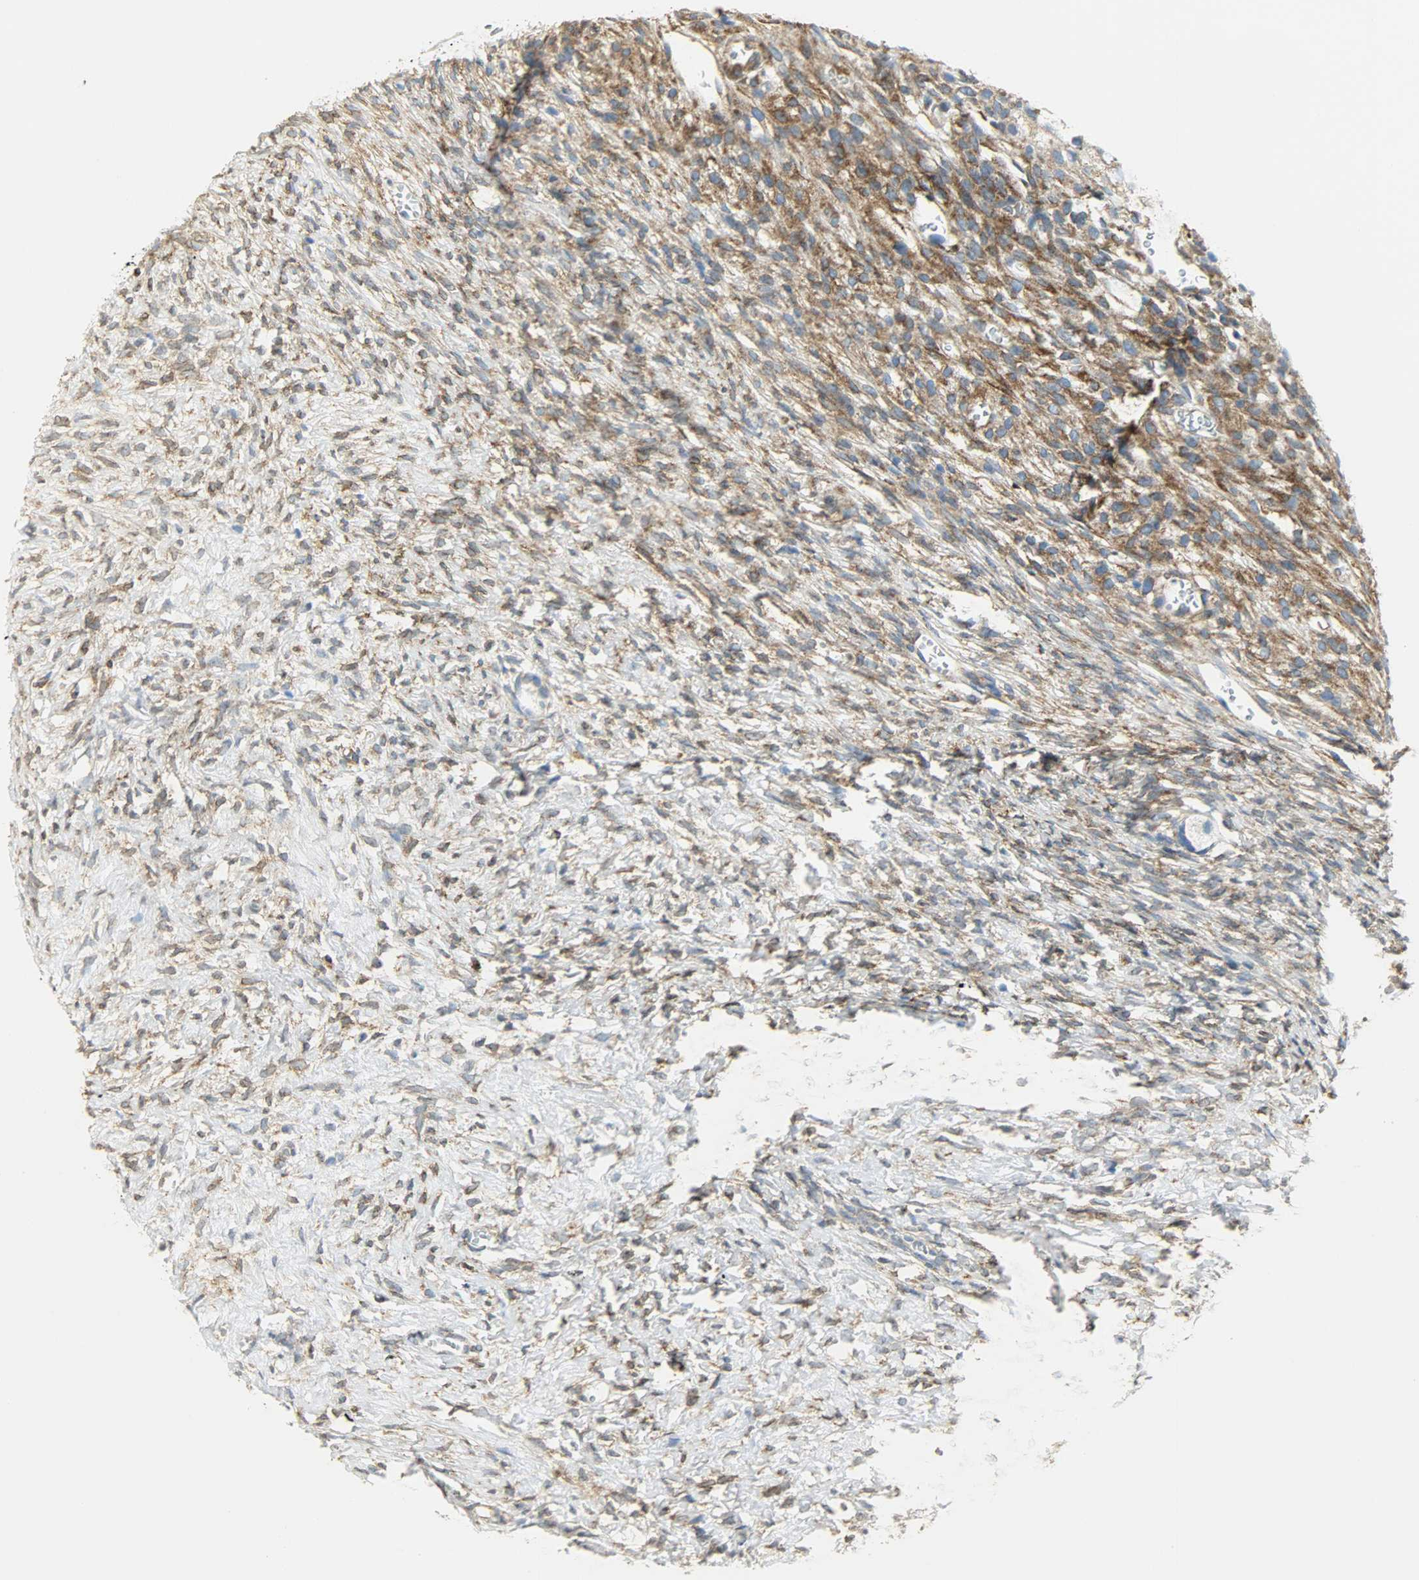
{"staining": {"intensity": "strong", "quantity": "25%-75%", "location": "cytoplasmic/membranous"}, "tissue": "ovary", "cell_type": "Ovarian stroma cells", "image_type": "normal", "snomed": [{"axis": "morphology", "description": "Normal tissue, NOS"}, {"axis": "topography", "description": "Ovary"}], "caption": "Protein staining reveals strong cytoplasmic/membranous expression in about 25%-75% of ovarian stroma cells in normal ovary.", "gene": "PKD2", "patient": {"sex": "female", "age": 35}}